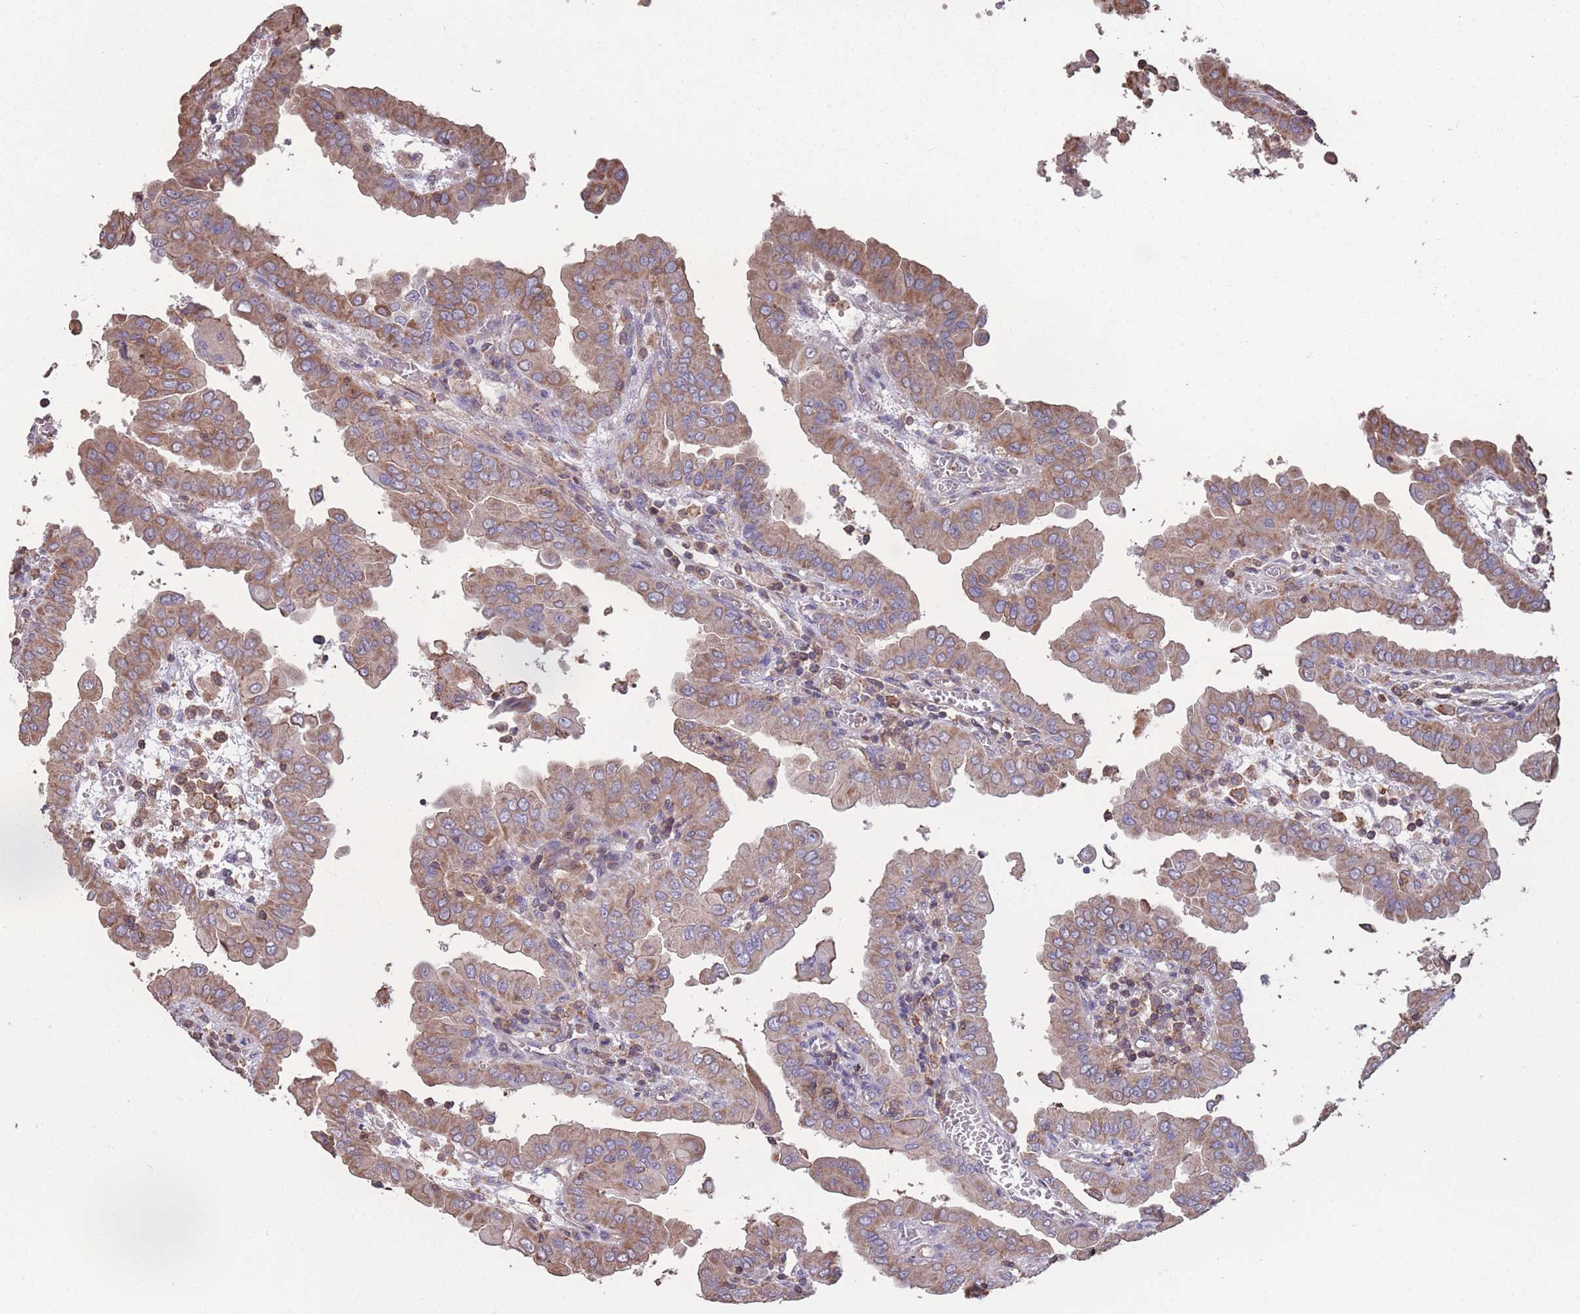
{"staining": {"intensity": "moderate", "quantity": ">75%", "location": "cytoplasmic/membranous"}, "tissue": "thyroid cancer", "cell_type": "Tumor cells", "image_type": "cancer", "snomed": [{"axis": "morphology", "description": "Papillary adenocarcinoma, NOS"}, {"axis": "topography", "description": "Thyroid gland"}], "caption": "The image demonstrates immunohistochemical staining of papillary adenocarcinoma (thyroid). There is moderate cytoplasmic/membranous positivity is appreciated in about >75% of tumor cells.", "gene": "NUDT21", "patient": {"sex": "male", "age": 33}}